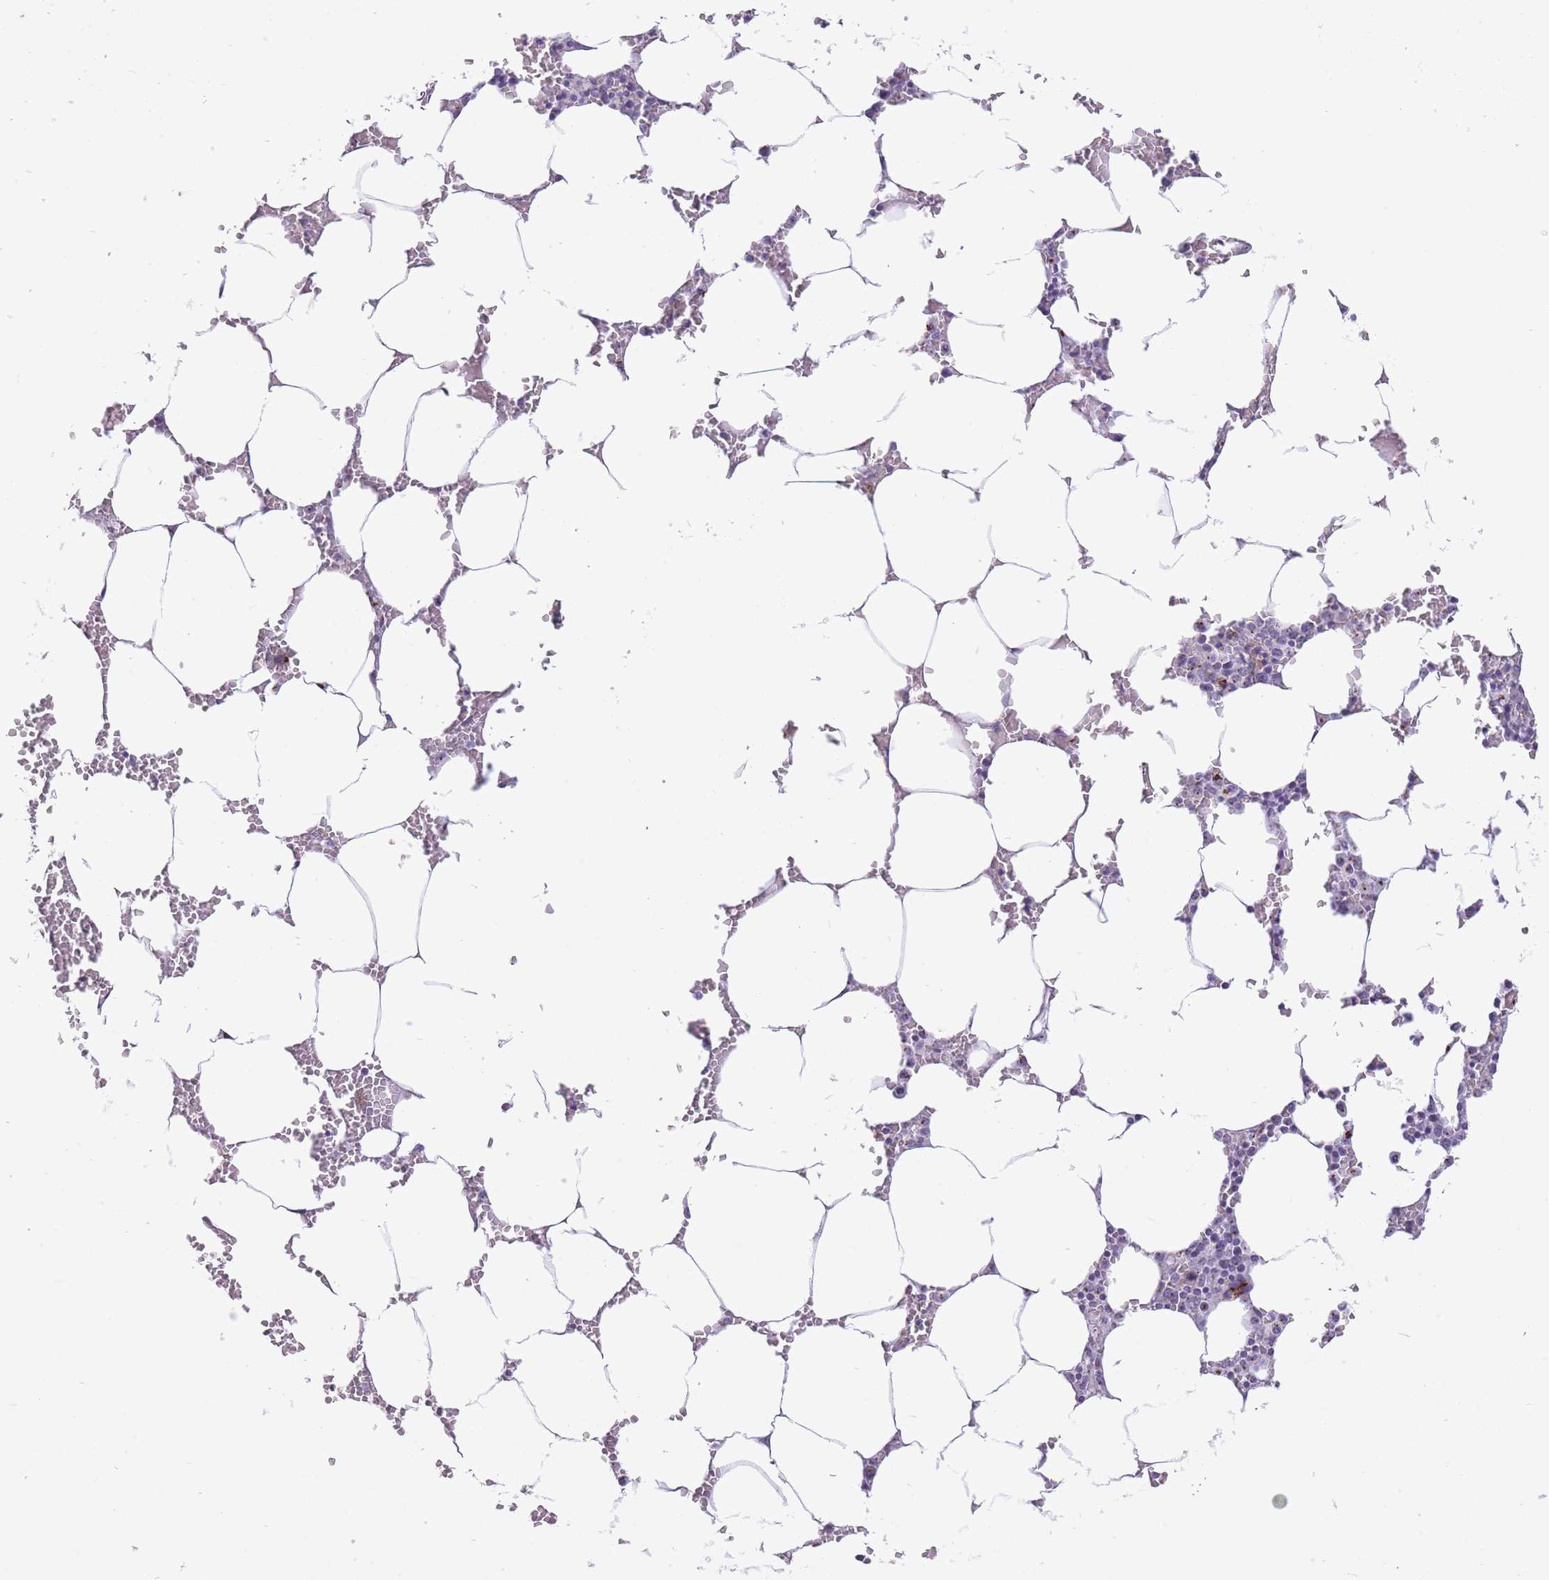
{"staining": {"intensity": "moderate", "quantity": "<25%", "location": "cytoplasmic/membranous"}, "tissue": "bone marrow", "cell_type": "Hematopoietic cells", "image_type": "normal", "snomed": [{"axis": "morphology", "description": "Normal tissue, NOS"}, {"axis": "topography", "description": "Bone marrow"}], "caption": "The photomicrograph reveals staining of benign bone marrow, revealing moderate cytoplasmic/membranous protein positivity (brown color) within hematopoietic cells. (DAB (3,3'-diaminobenzidine) = brown stain, brightfield microscopy at high magnification).", "gene": "B4GALT2", "patient": {"sex": "male", "age": 70}}